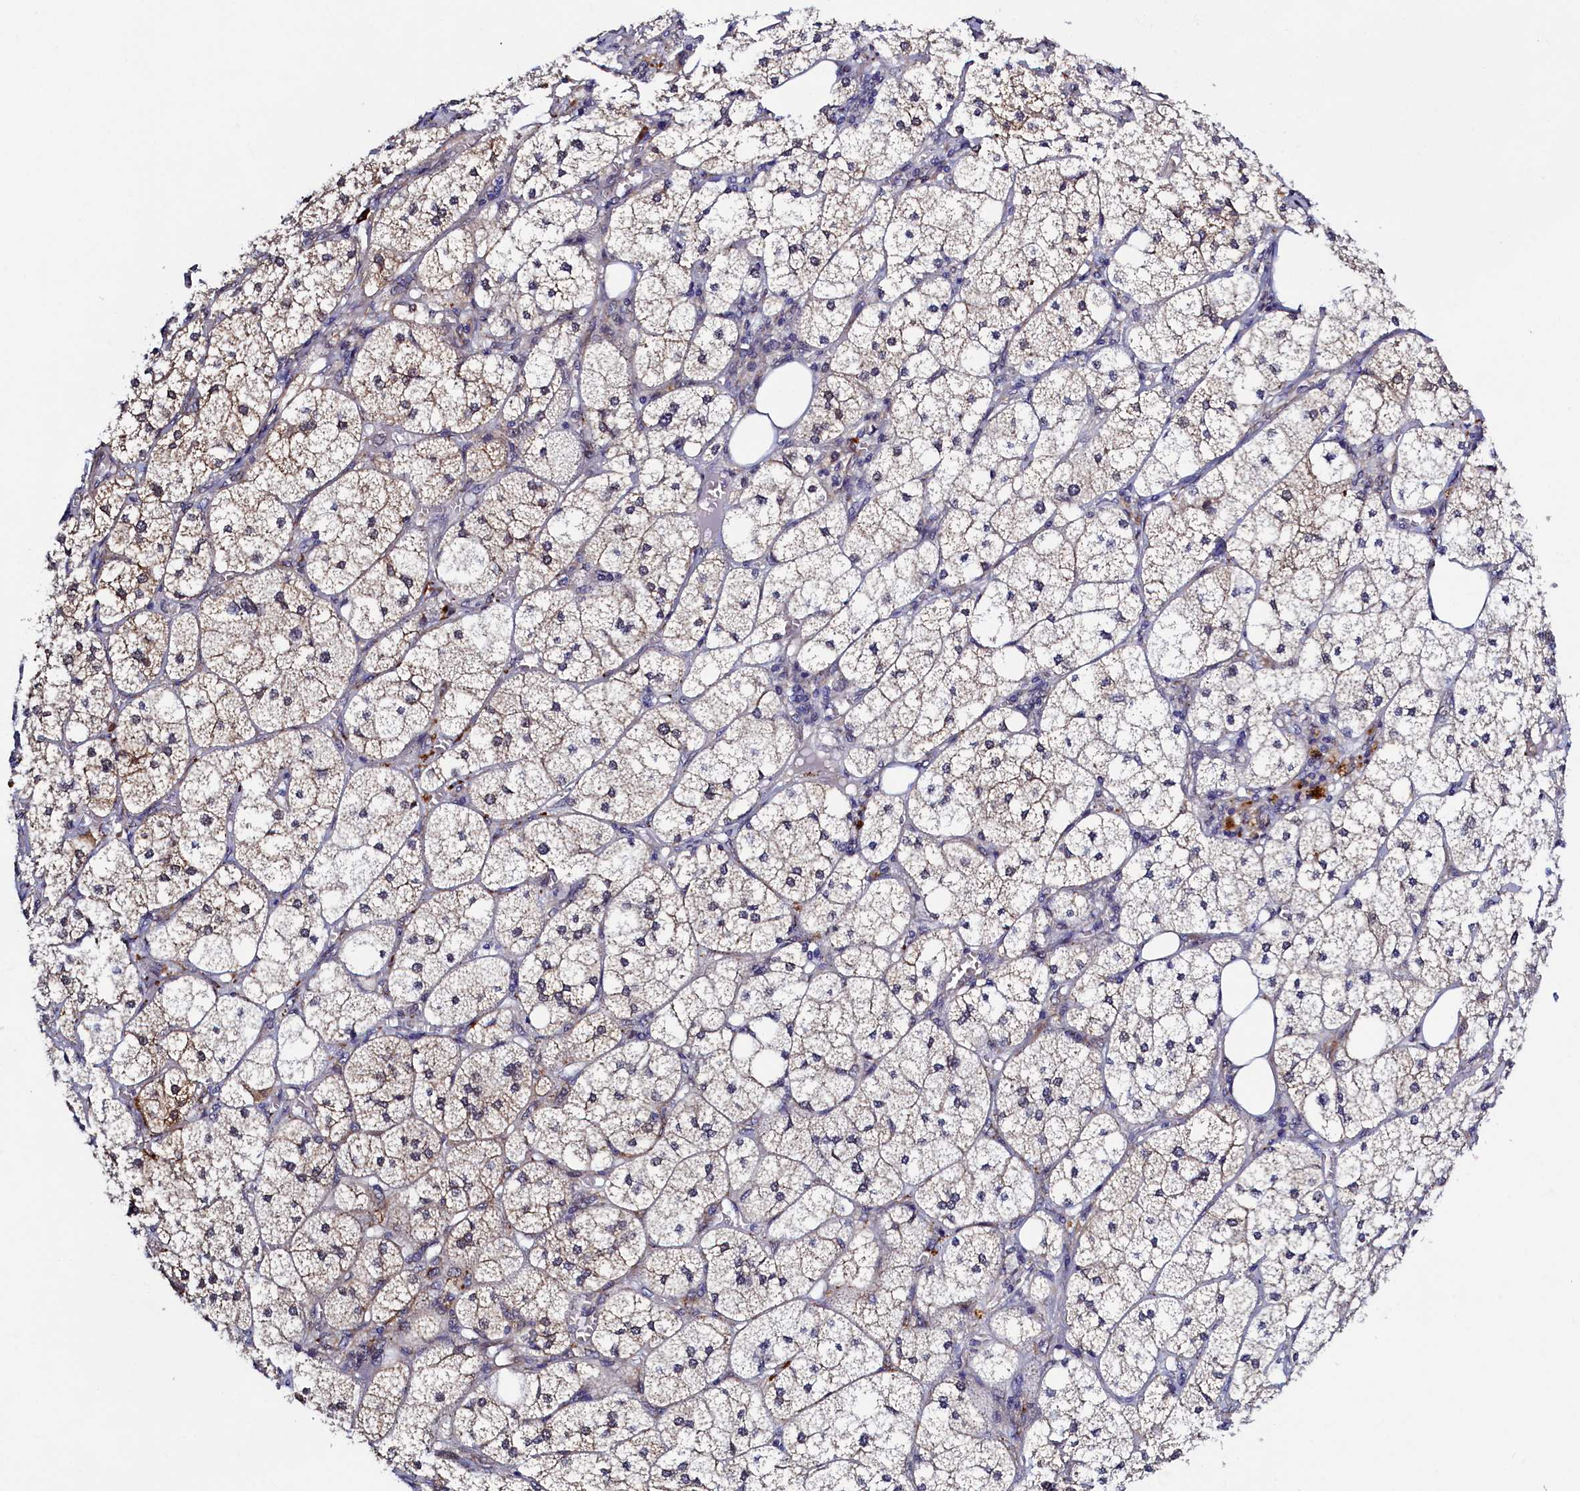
{"staining": {"intensity": "moderate", "quantity": "25%-75%", "location": "cytoplasmic/membranous"}, "tissue": "adrenal gland", "cell_type": "Glandular cells", "image_type": "normal", "snomed": [{"axis": "morphology", "description": "Normal tissue, NOS"}, {"axis": "topography", "description": "Adrenal gland"}], "caption": "The histopathology image demonstrates a brown stain indicating the presence of a protein in the cytoplasmic/membranous of glandular cells in adrenal gland. (Stains: DAB in brown, nuclei in blue, Microscopy: brightfield microscopy at high magnification).", "gene": "SLC16A14", "patient": {"sex": "female", "age": 61}}